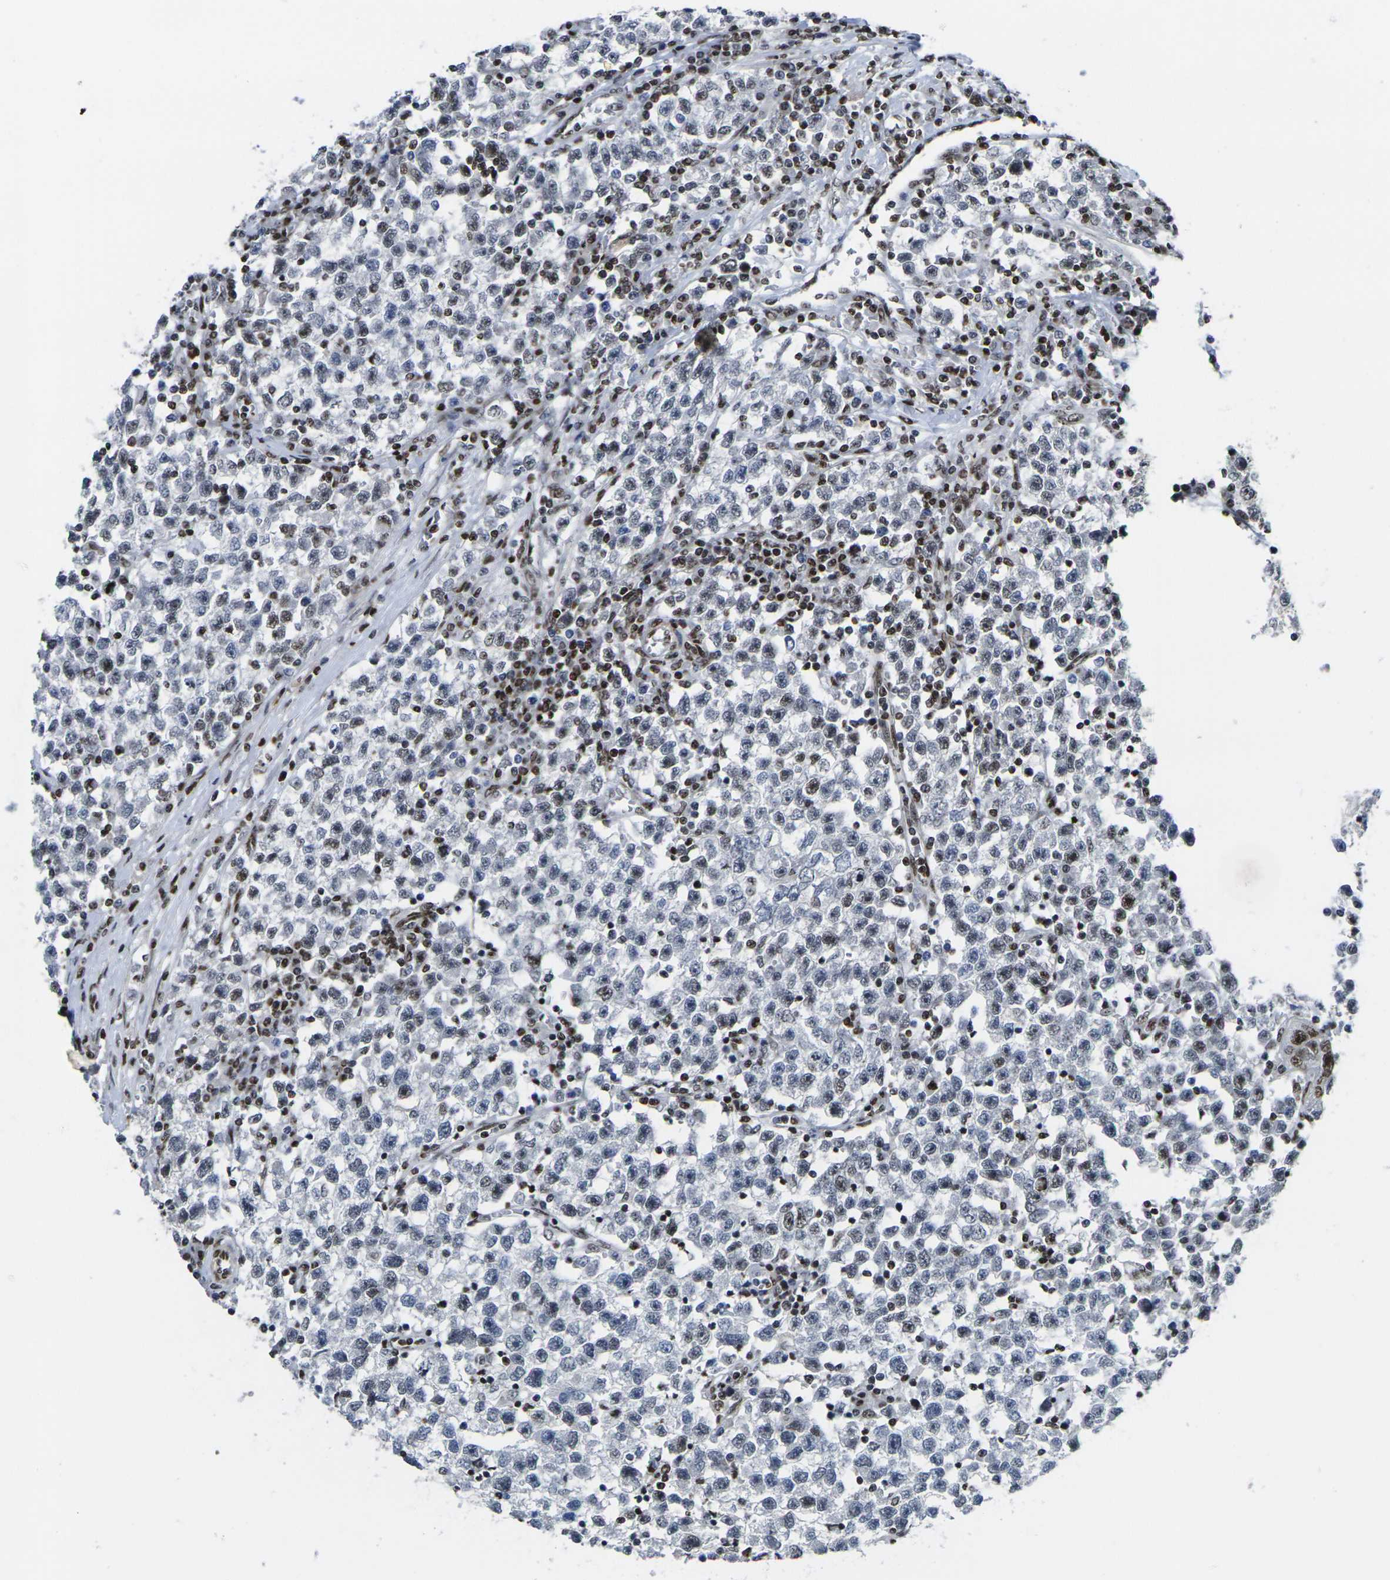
{"staining": {"intensity": "moderate", "quantity": "<25%", "location": "nuclear"}, "tissue": "testis cancer", "cell_type": "Tumor cells", "image_type": "cancer", "snomed": [{"axis": "morphology", "description": "Seminoma, NOS"}, {"axis": "topography", "description": "Testis"}], "caption": "Protein analysis of testis cancer (seminoma) tissue reveals moderate nuclear expression in approximately <25% of tumor cells.", "gene": "H1-10", "patient": {"sex": "male", "age": 22}}